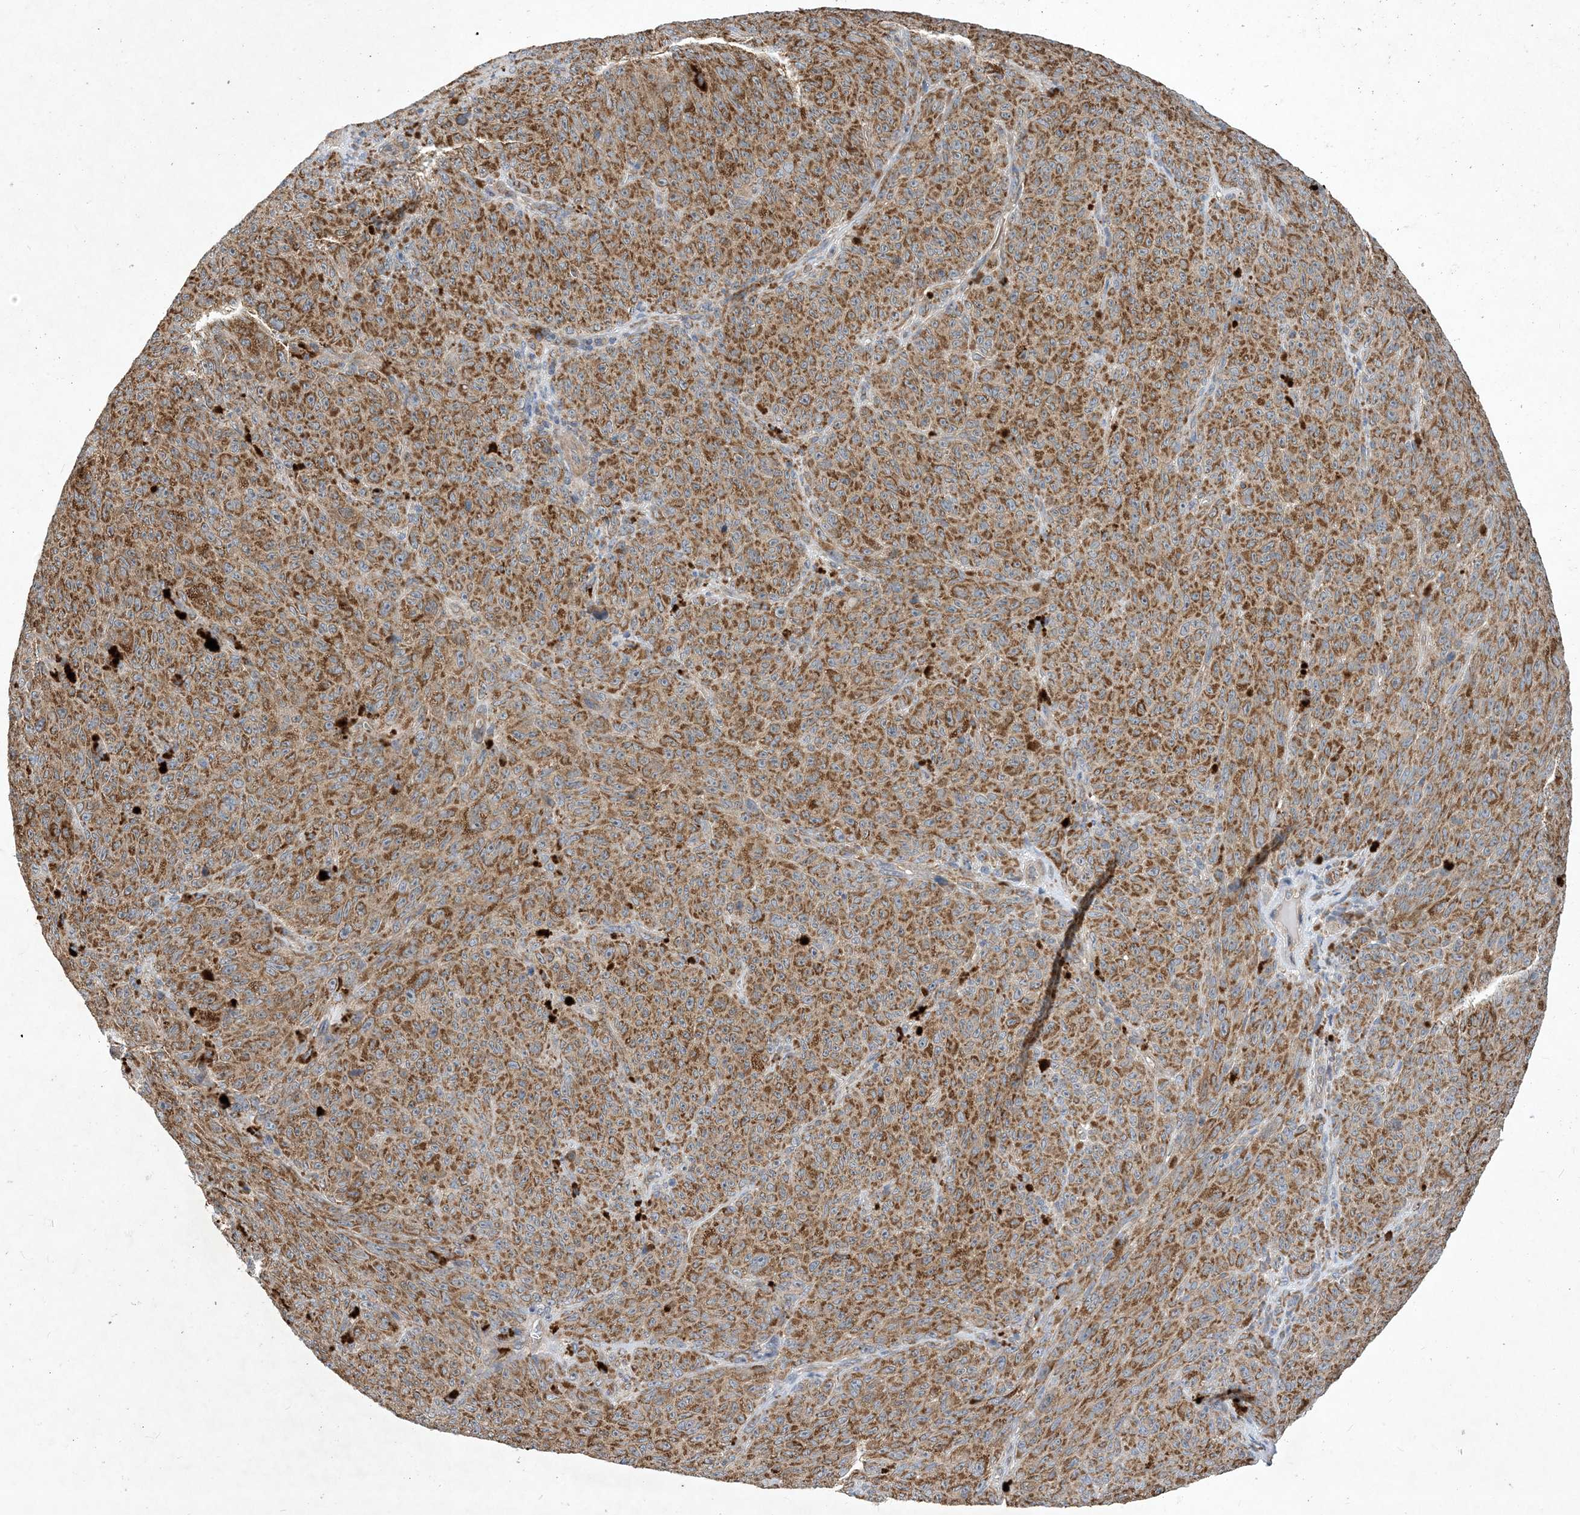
{"staining": {"intensity": "moderate", "quantity": ">75%", "location": "cytoplasmic/membranous"}, "tissue": "melanoma", "cell_type": "Tumor cells", "image_type": "cancer", "snomed": [{"axis": "morphology", "description": "Malignant melanoma, NOS"}, {"axis": "topography", "description": "Skin"}], "caption": "Immunohistochemistry (IHC) of human melanoma reveals medium levels of moderate cytoplasmic/membranous expression in approximately >75% of tumor cells.", "gene": "STK19", "patient": {"sex": "female", "age": 82}}